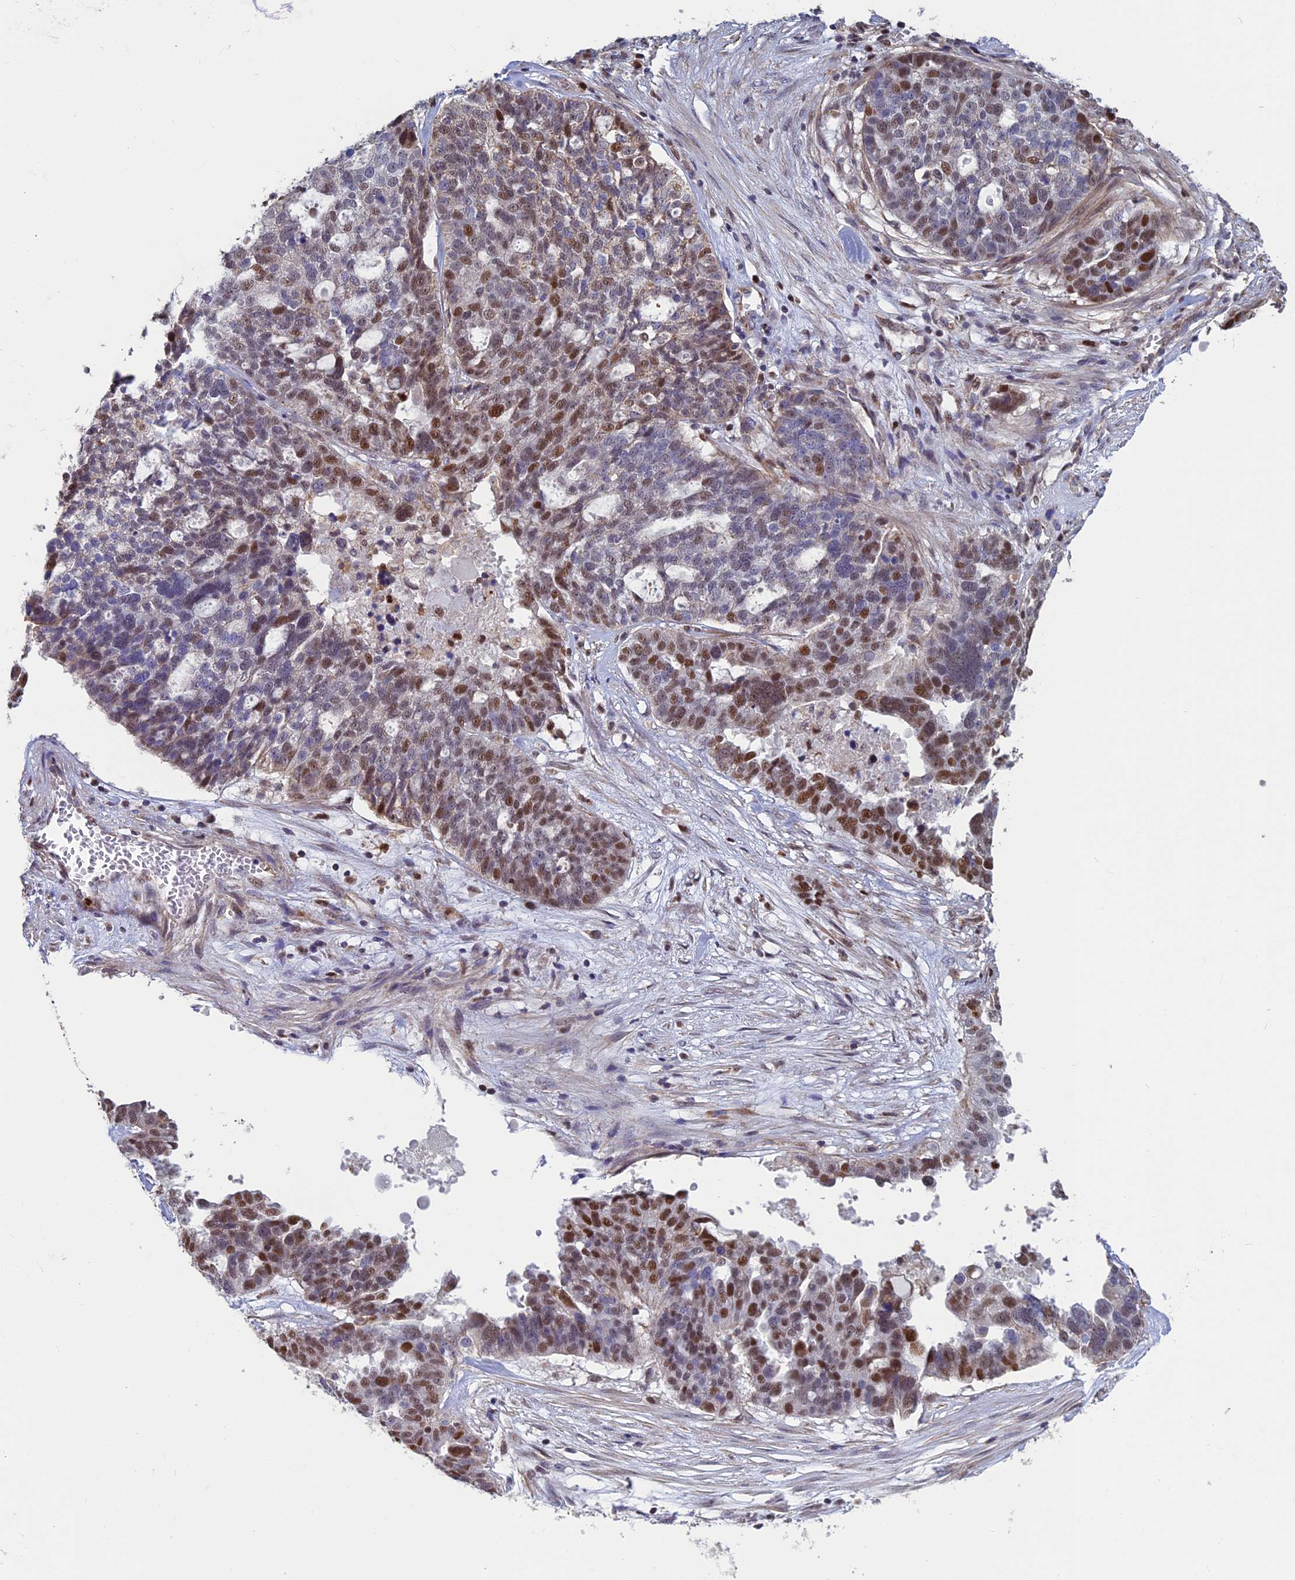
{"staining": {"intensity": "moderate", "quantity": "25%-75%", "location": "nuclear"}, "tissue": "ovarian cancer", "cell_type": "Tumor cells", "image_type": "cancer", "snomed": [{"axis": "morphology", "description": "Cystadenocarcinoma, serous, NOS"}, {"axis": "topography", "description": "Ovary"}], "caption": "Brown immunohistochemical staining in ovarian cancer reveals moderate nuclear positivity in about 25%-75% of tumor cells.", "gene": "ACSS1", "patient": {"sex": "female", "age": 59}}